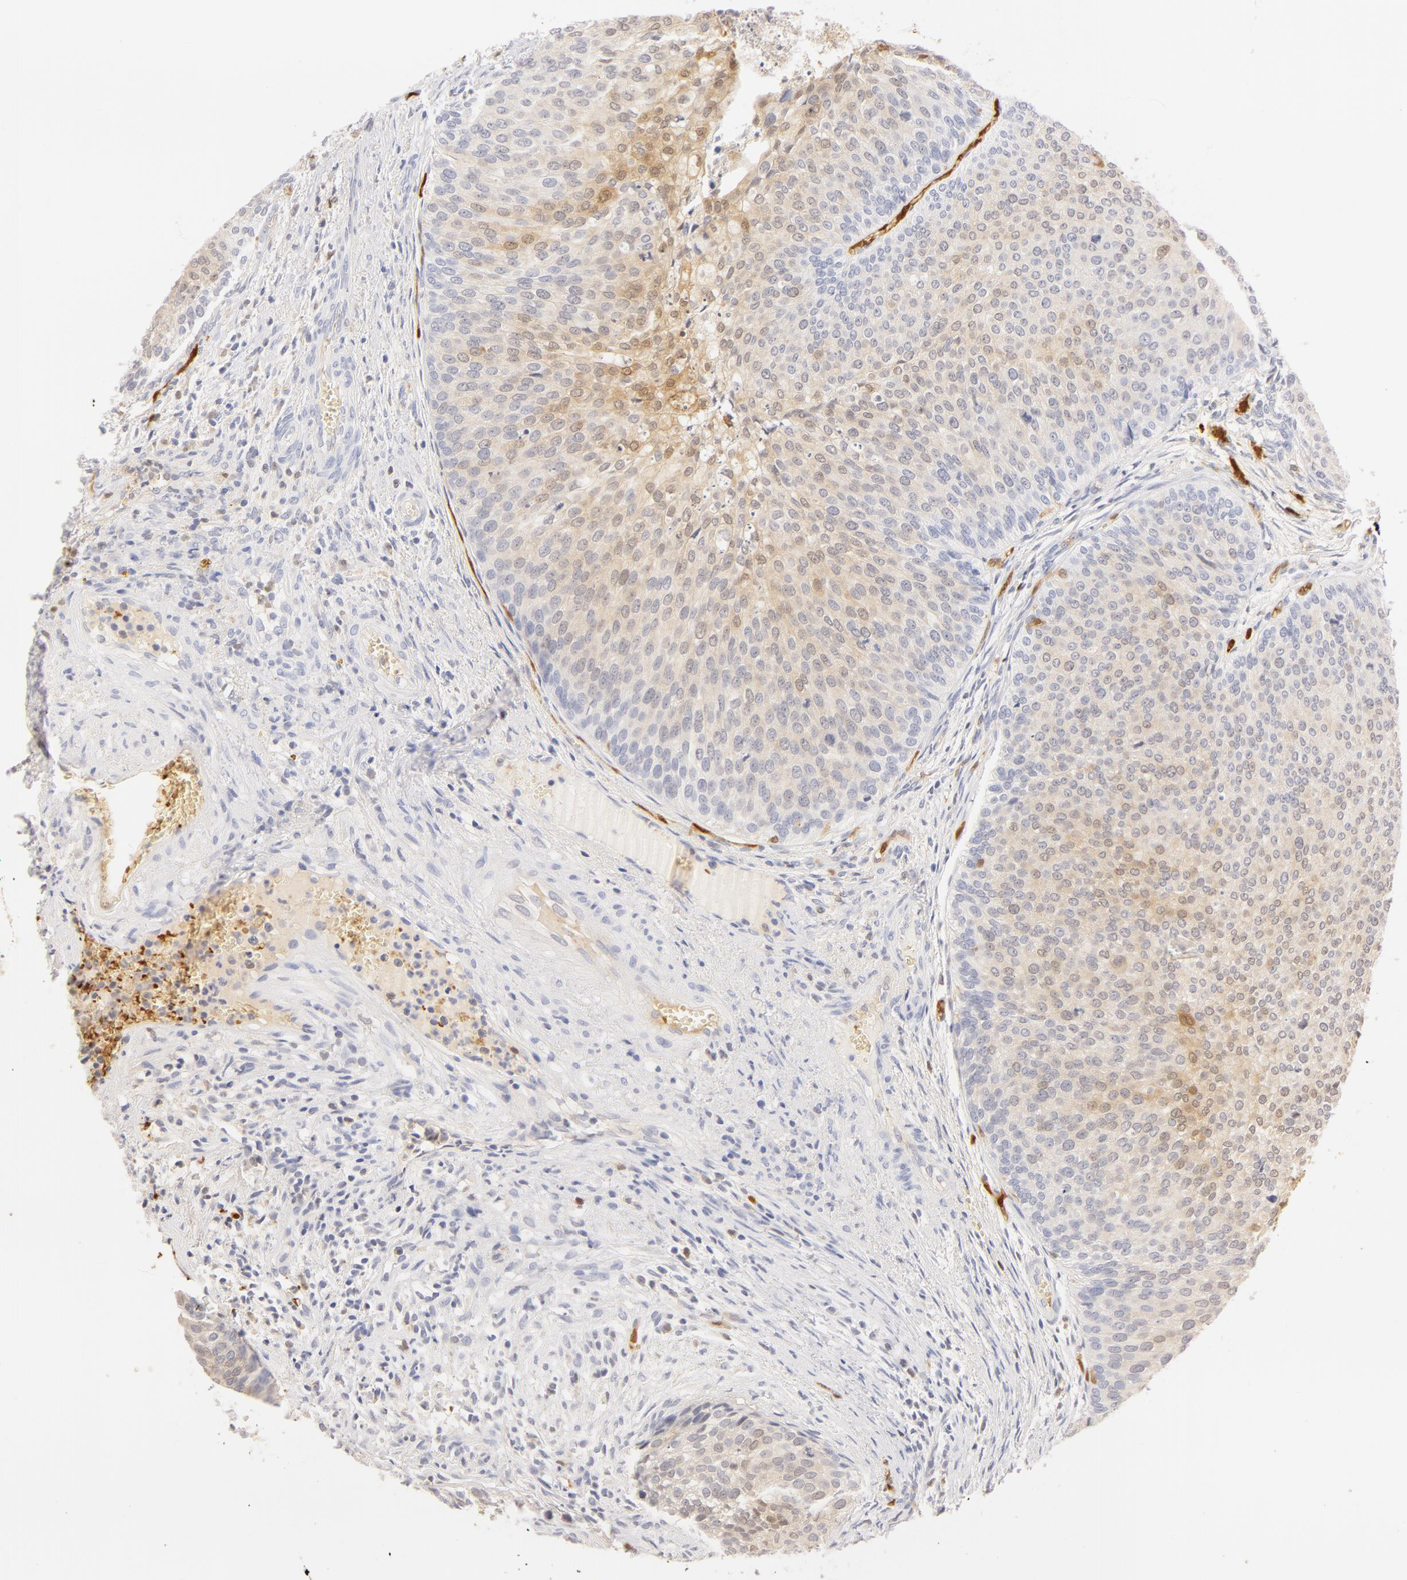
{"staining": {"intensity": "negative", "quantity": "none", "location": "none"}, "tissue": "urothelial cancer", "cell_type": "Tumor cells", "image_type": "cancer", "snomed": [{"axis": "morphology", "description": "Urothelial carcinoma, Low grade"}, {"axis": "topography", "description": "Urinary bladder"}], "caption": "Low-grade urothelial carcinoma was stained to show a protein in brown. There is no significant expression in tumor cells. (Stains: DAB (3,3'-diaminobenzidine) immunohistochemistry with hematoxylin counter stain, Microscopy: brightfield microscopy at high magnification).", "gene": "CA2", "patient": {"sex": "male", "age": 84}}